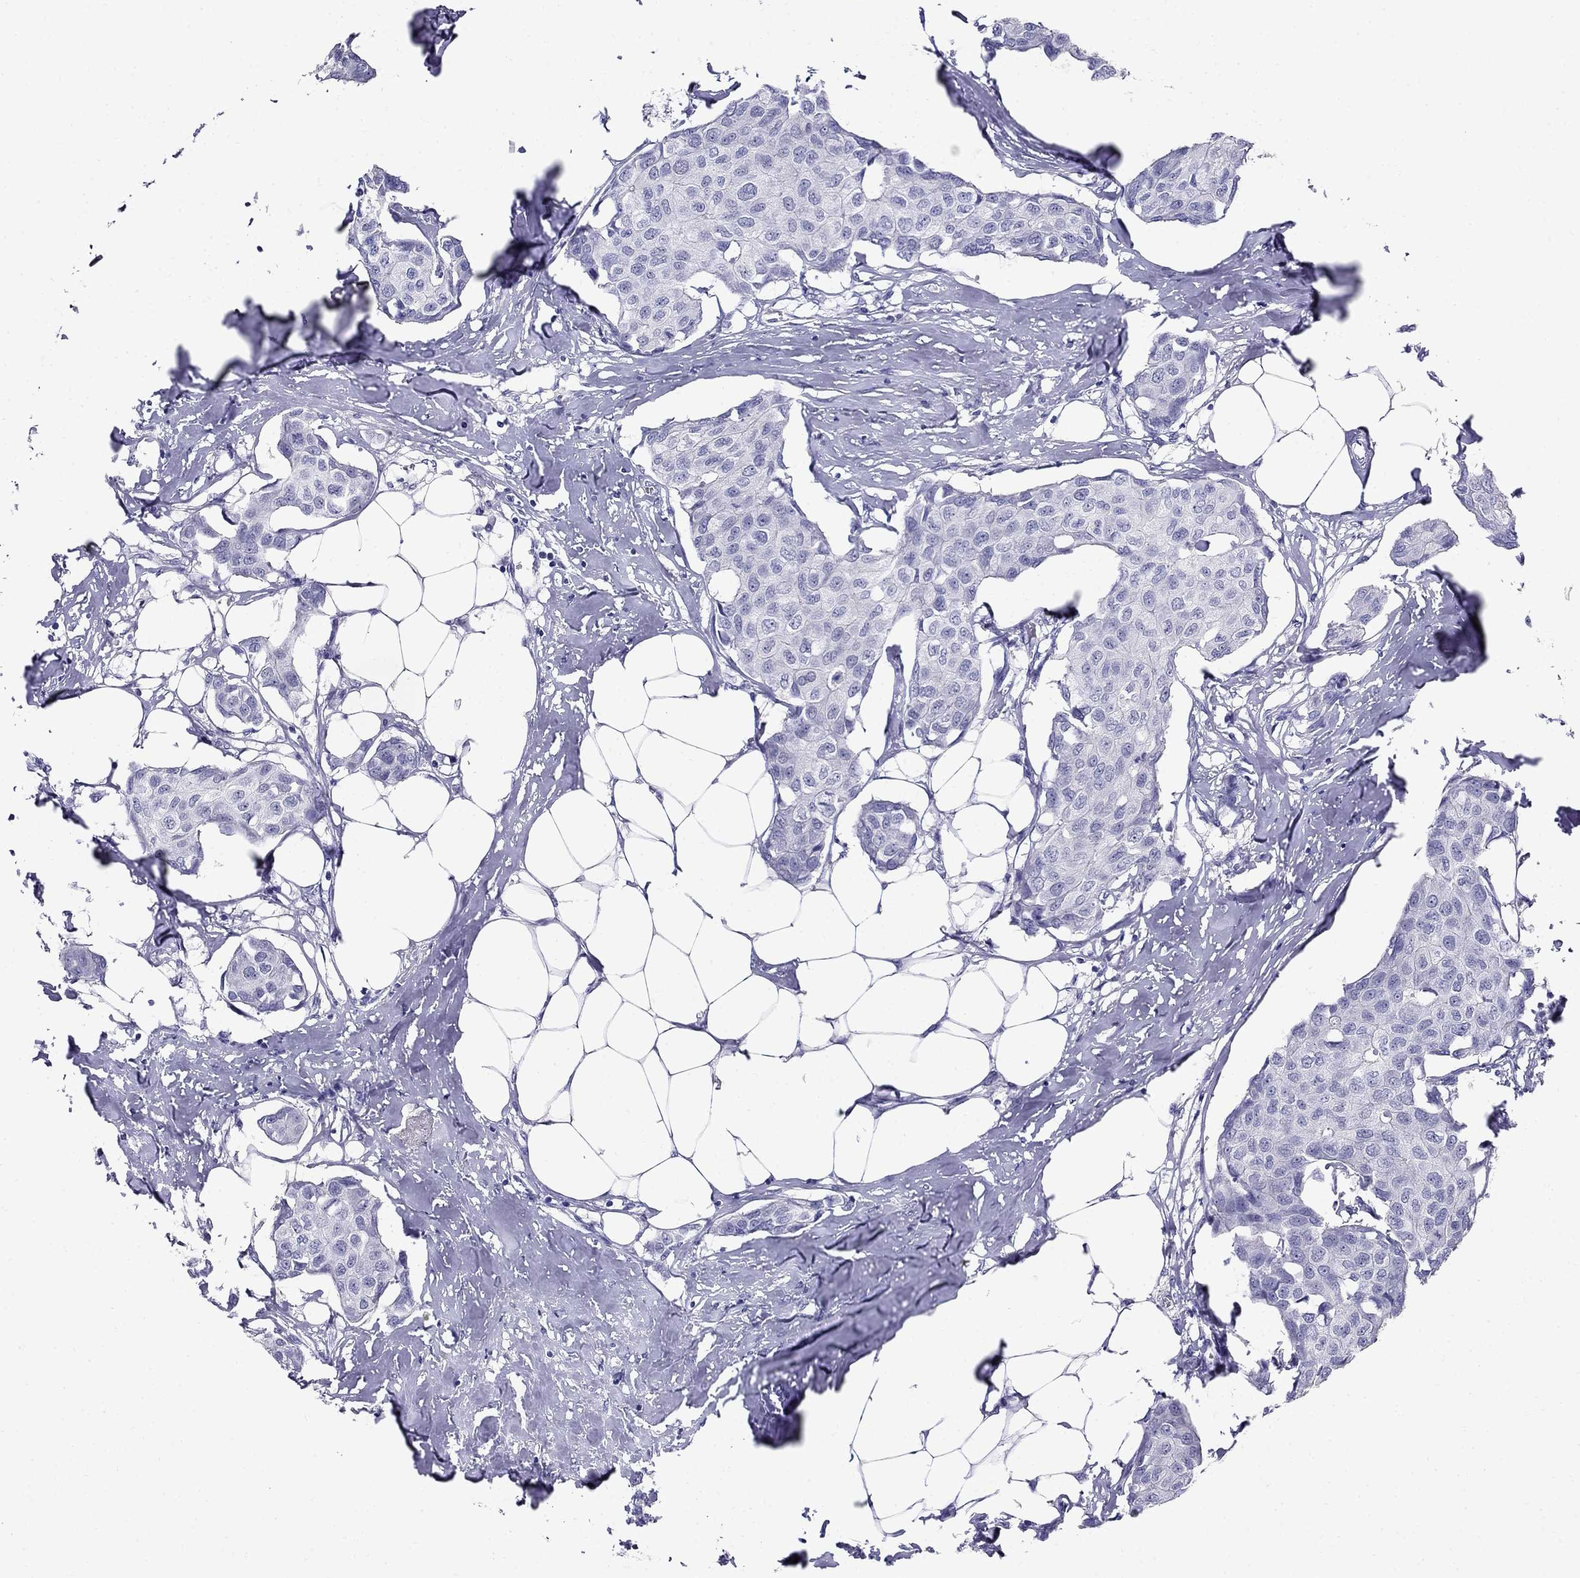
{"staining": {"intensity": "negative", "quantity": "none", "location": "none"}, "tissue": "breast cancer", "cell_type": "Tumor cells", "image_type": "cancer", "snomed": [{"axis": "morphology", "description": "Duct carcinoma"}, {"axis": "topography", "description": "Breast"}], "caption": "A high-resolution histopathology image shows immunohistochemistry staining of invasive ductal carcinoma (breast), which shows no significant staining in tumor cells. The staining was performed using DAB (3,3'-diaminobenzidine) to visualize the protein expression in brown, while the nuclei were stained in blue with hematoxylin (Magnification: 20x).", "gene": "PPP1R36", "patient": {"sex": "female", "age": 80}}